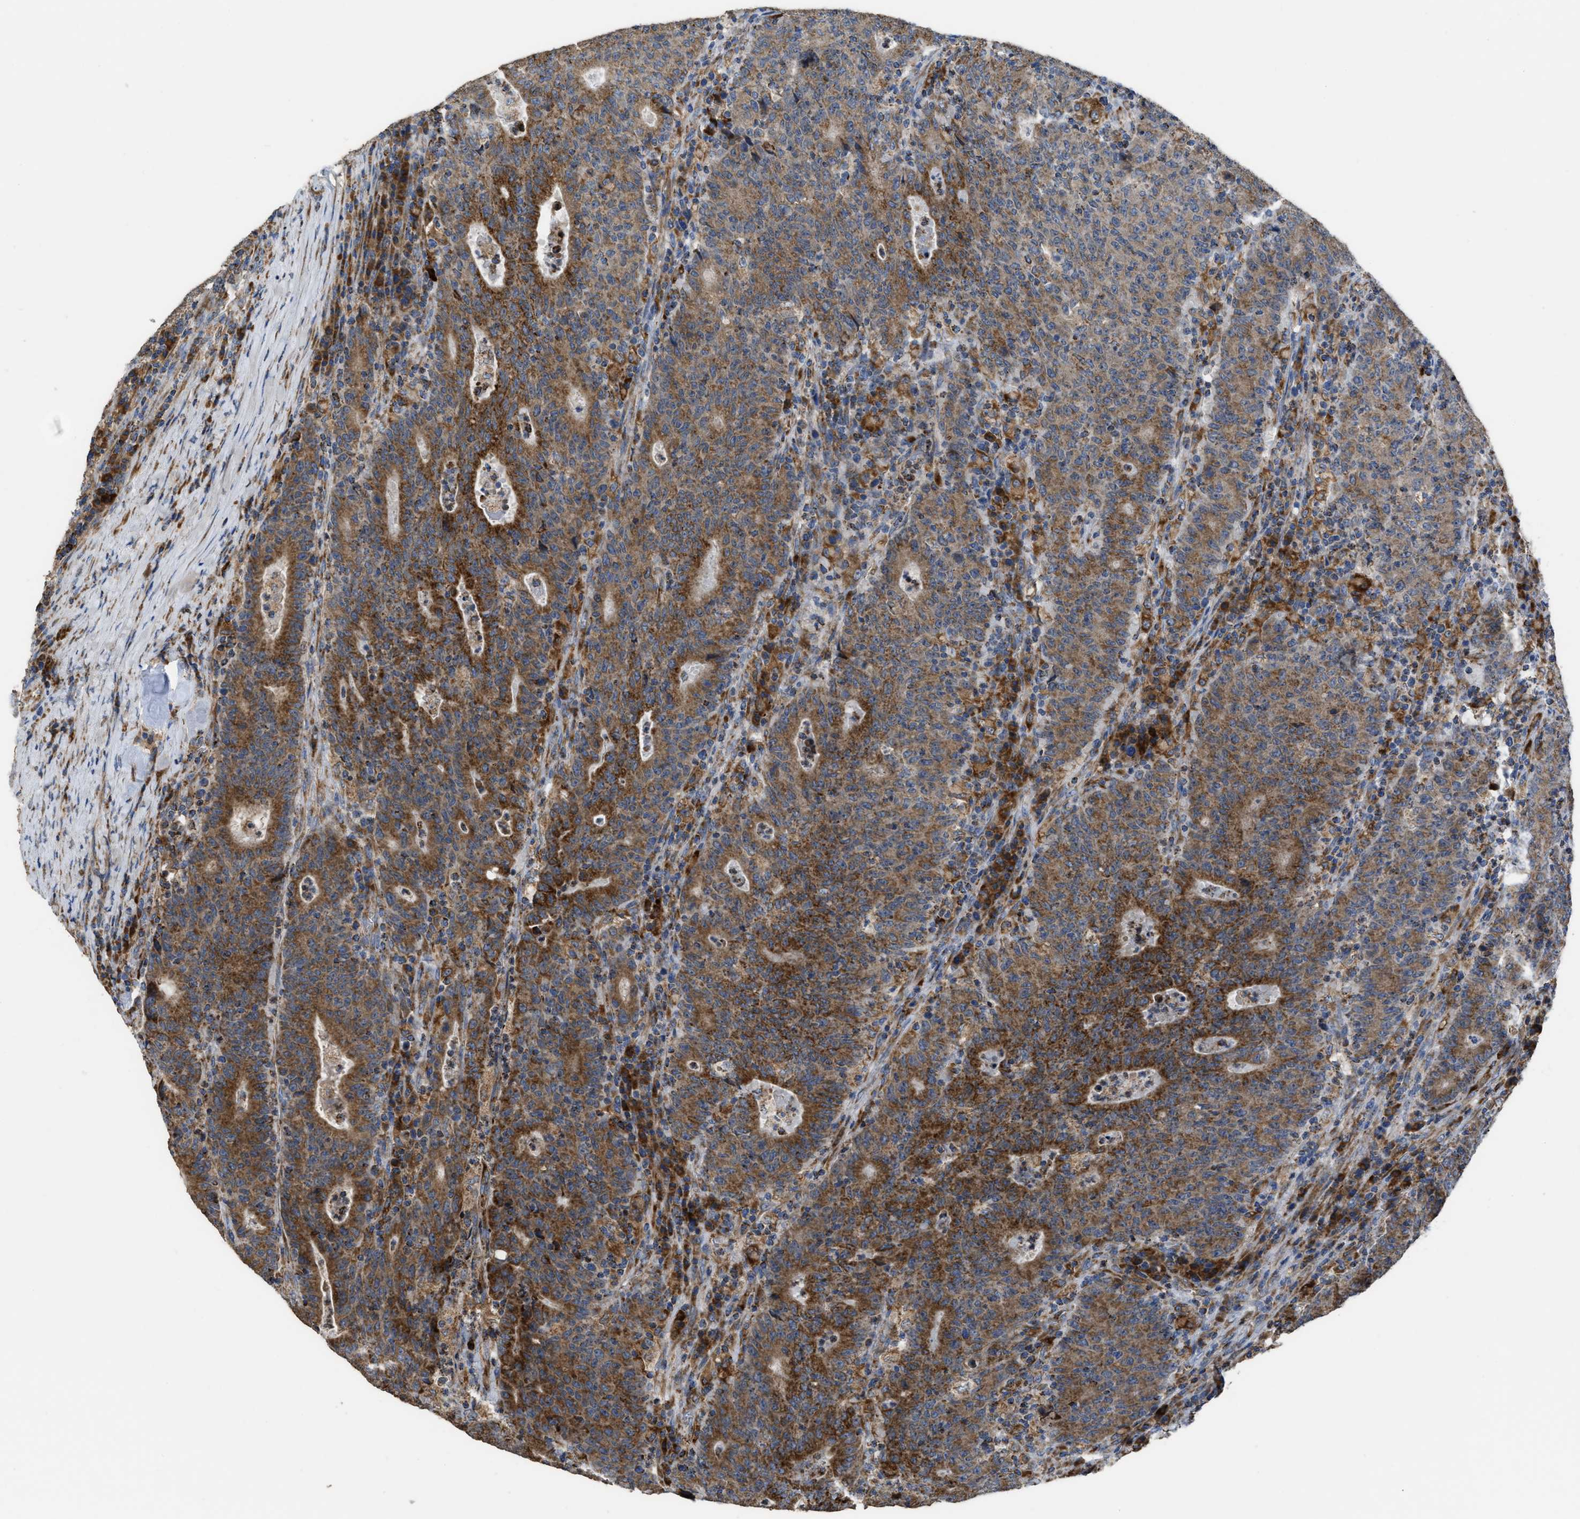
{"staining": {"intensity": "moderate", "quantity": ">75%", "location": "cytoplasmic/membranous"}, "tissue": "colorectal cancer", "cell_type": "Tumor cells", "image_type": "cancer", "snomed": [{"axis": "morphology", "description": "Adenocarcinoma, NOS"}, {"axis": "topography", "description": "Colon"}], "caption": "A brown stain highlights moderate cytoplasmic/membranous positivity of a protein in human colorectal adenocarcinoma tumor cells.", "gene": "AK2", "patient": {"sex": "female", "age": 75}}